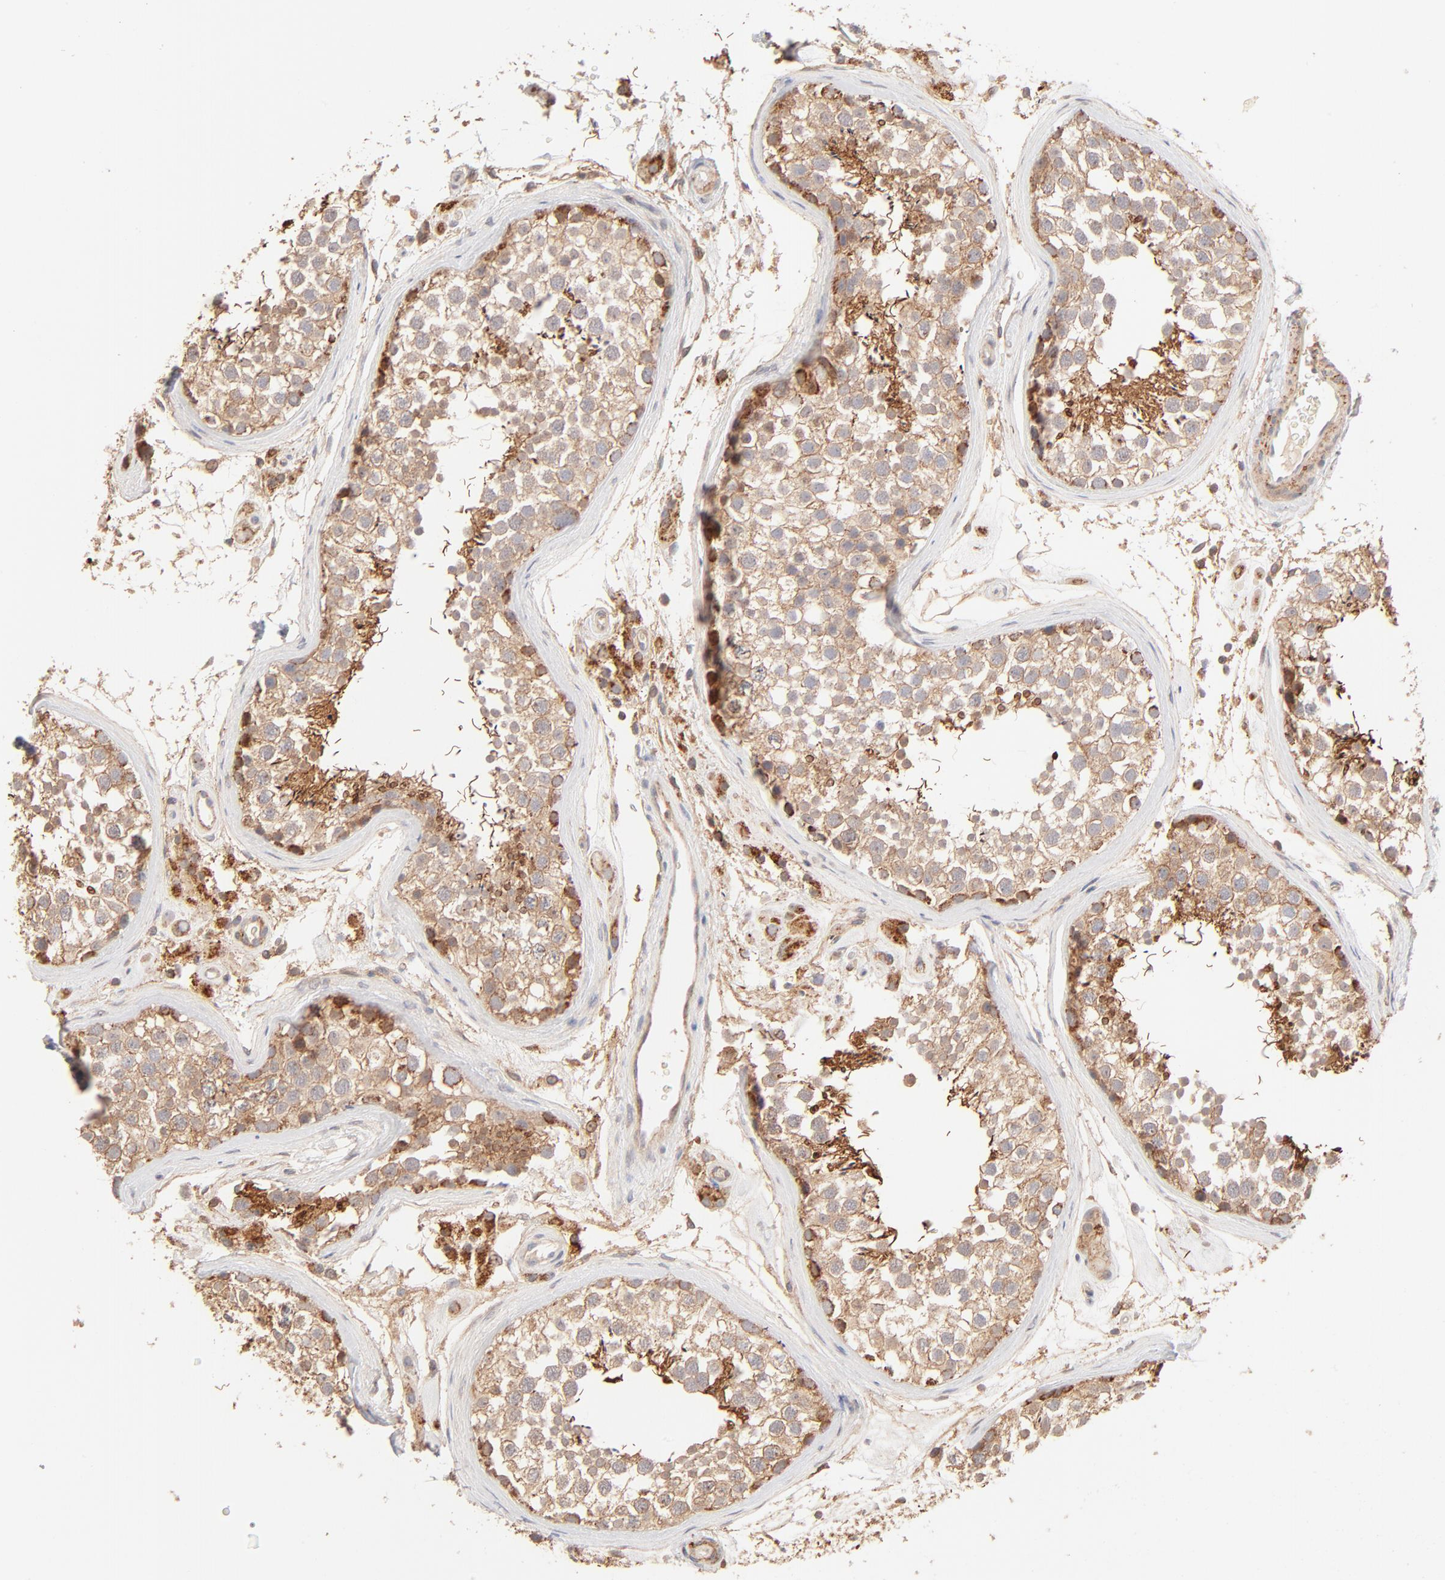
{"staining": {"intensity": "moderate", "quantity": ">75%", "location": "cytoplasmic/membranous"}, "tissue": "testis", "cell_type": "Cells in seminiferous ducts", "image_type": "normal", "snomed": [{"axis": "morphology", "description": "Normal tissue, NOS"}, {"axis": "topography", "description": "Testis"}], "caption": "This image shows immunohistochemistry staining of benign human testis, with medium moderate cytoplasmic/membranous expression in approximately >75% of cells in seminiferous ducts.", "gene": "CSPG4", "patient": {"sex": "male", "age": 46}}